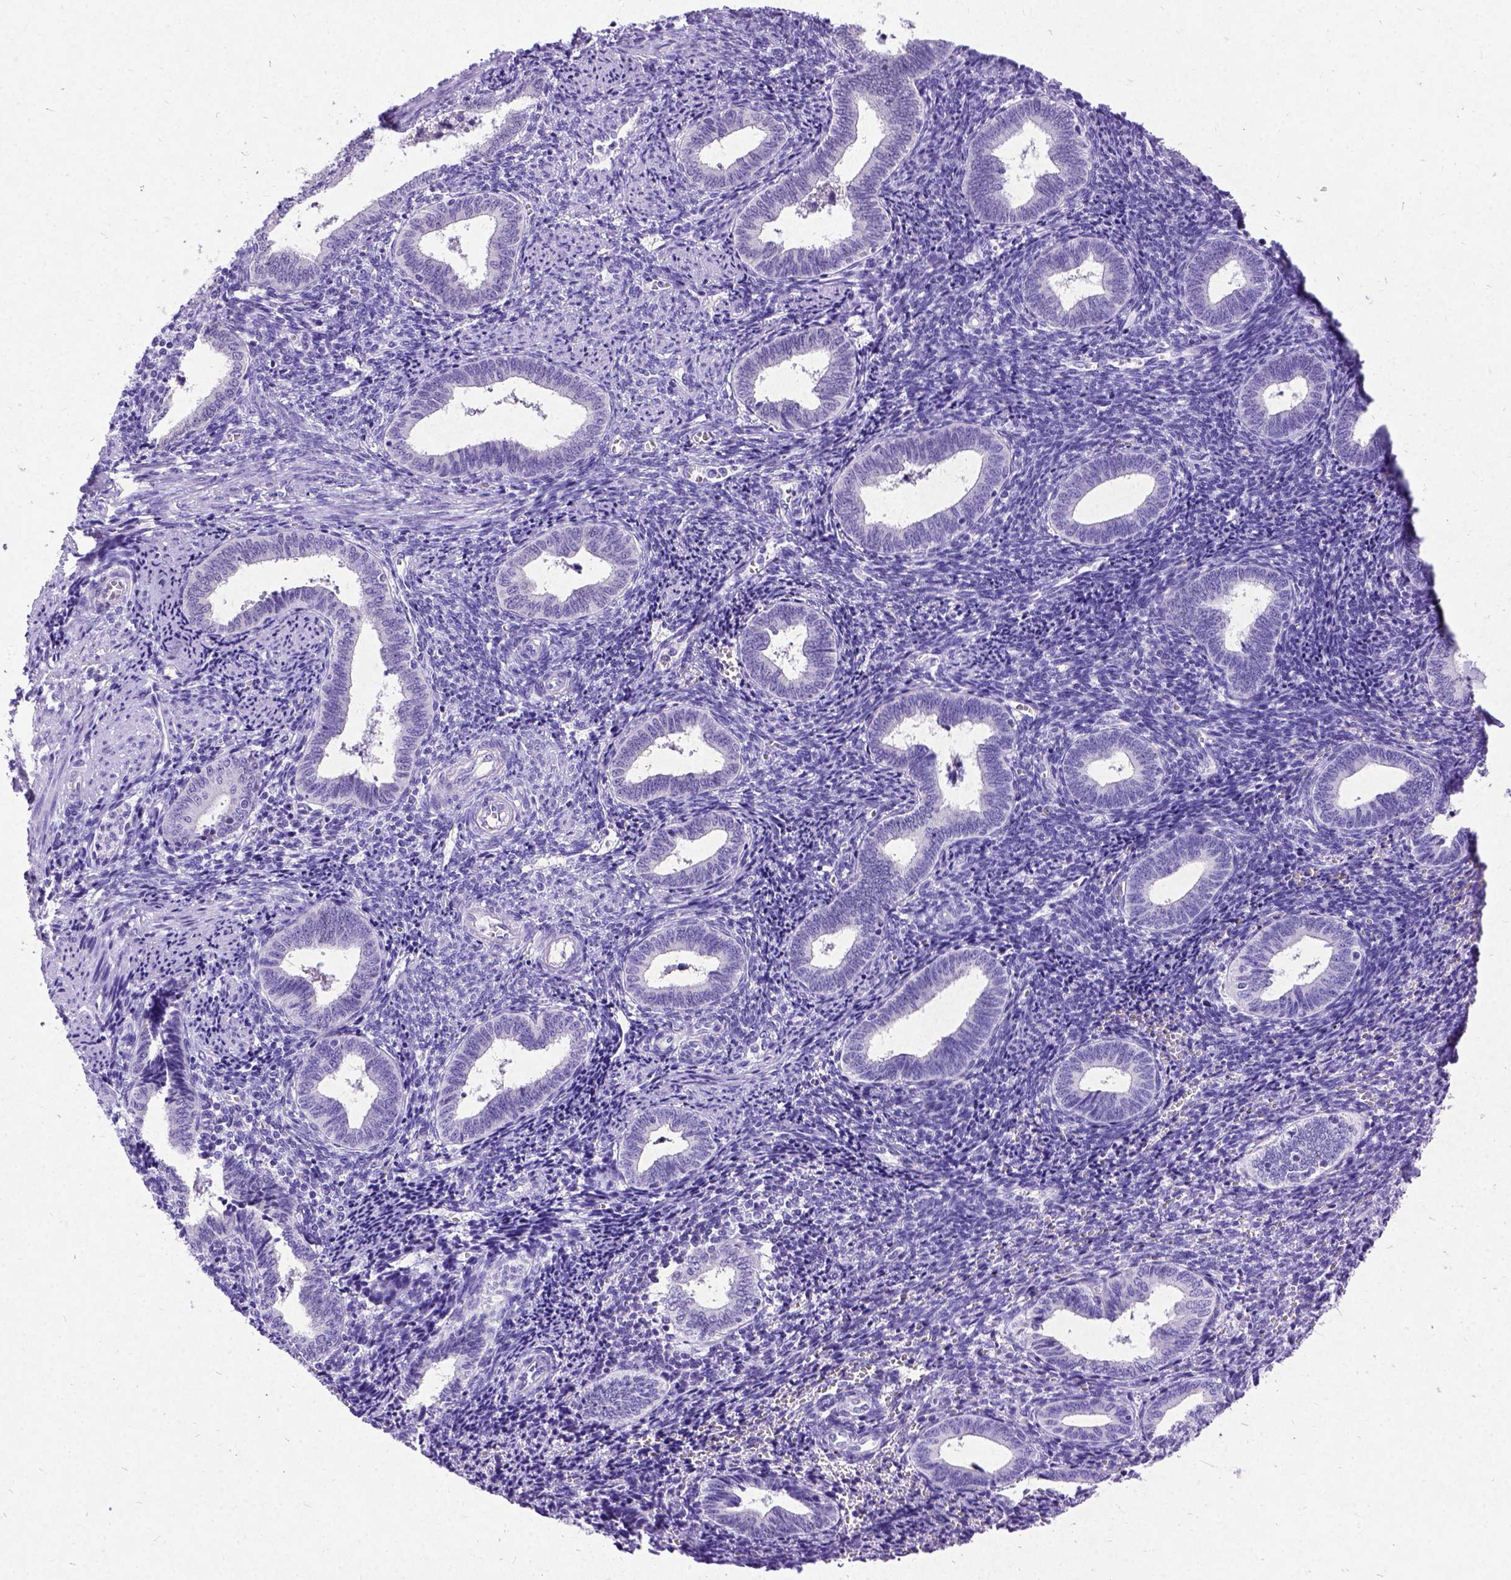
{"staining": {"intensity": "negative", "quantity": "none", "location": "none"}, "tissue": "endometrium", "cell_type": "Cells in endometrial stroma", "image_type": "normal", "snomed": [{"axis": "morphology", "description": "Normal tissue, NOS"}, {"axis": "topography", "description": "Endometrium"}], "caption": "A high-resolution photomicrograph shows immunohistochemistry staining of unremarkable endometrium, which exhibits no significant positivity in cells in endometrial stroma.", "gene": "NEUROD4", "patient": {"sex": "female", "age": 42}}